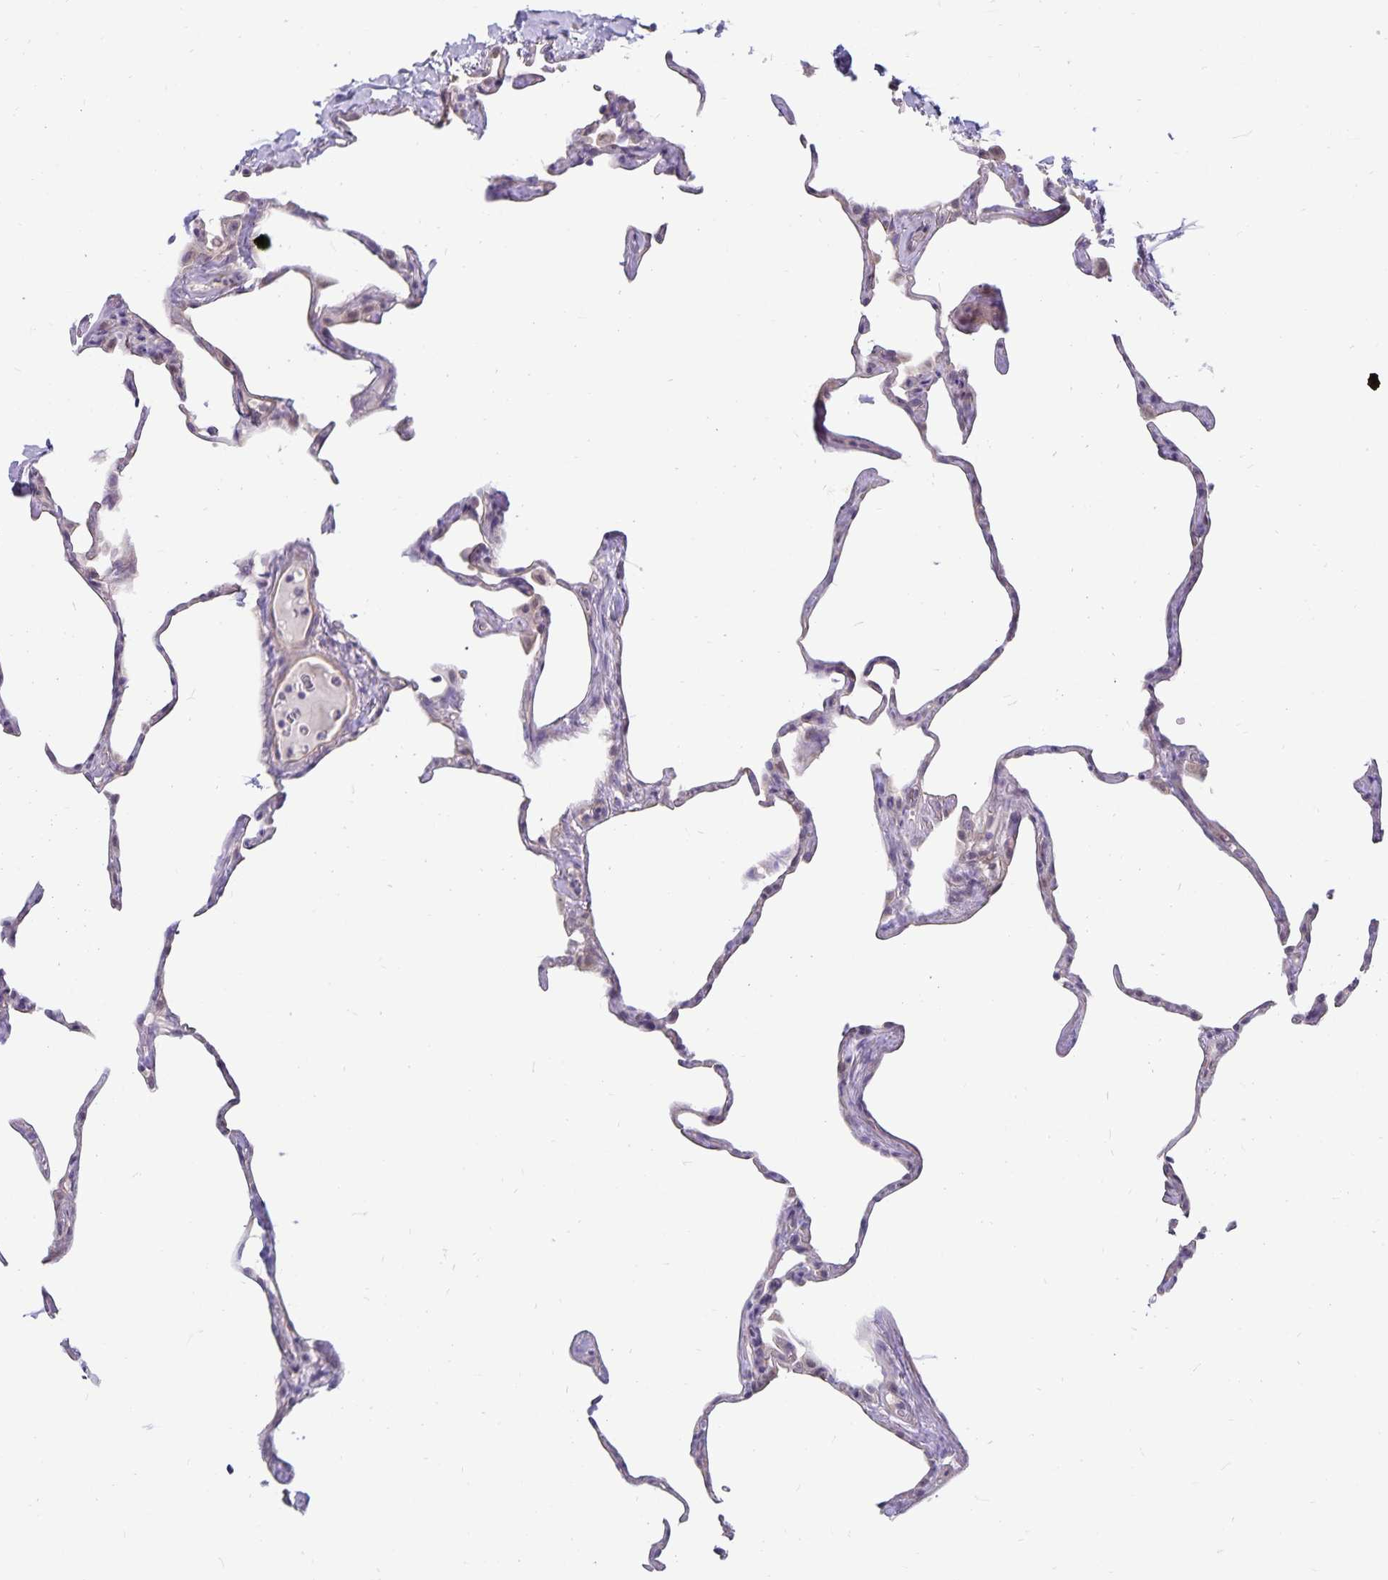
{"staining": {"intensity": "negative", "quantity": "none", "location": "none"}, "tissue": "lung", "cell_type": "Alveolar cells", "image_type": "normal", "snomed": [{"axis": "morphology", "description": "Normal tissue, NOS"}, {"axis": "topography", "description": "Lung"}], "caption": "Immunohistochemical staining of normal human lung demonstrates no significant positivity in alveolar cells.", "gene": "CDKN2B", "patient": {"sex": "male", "age": 65}}